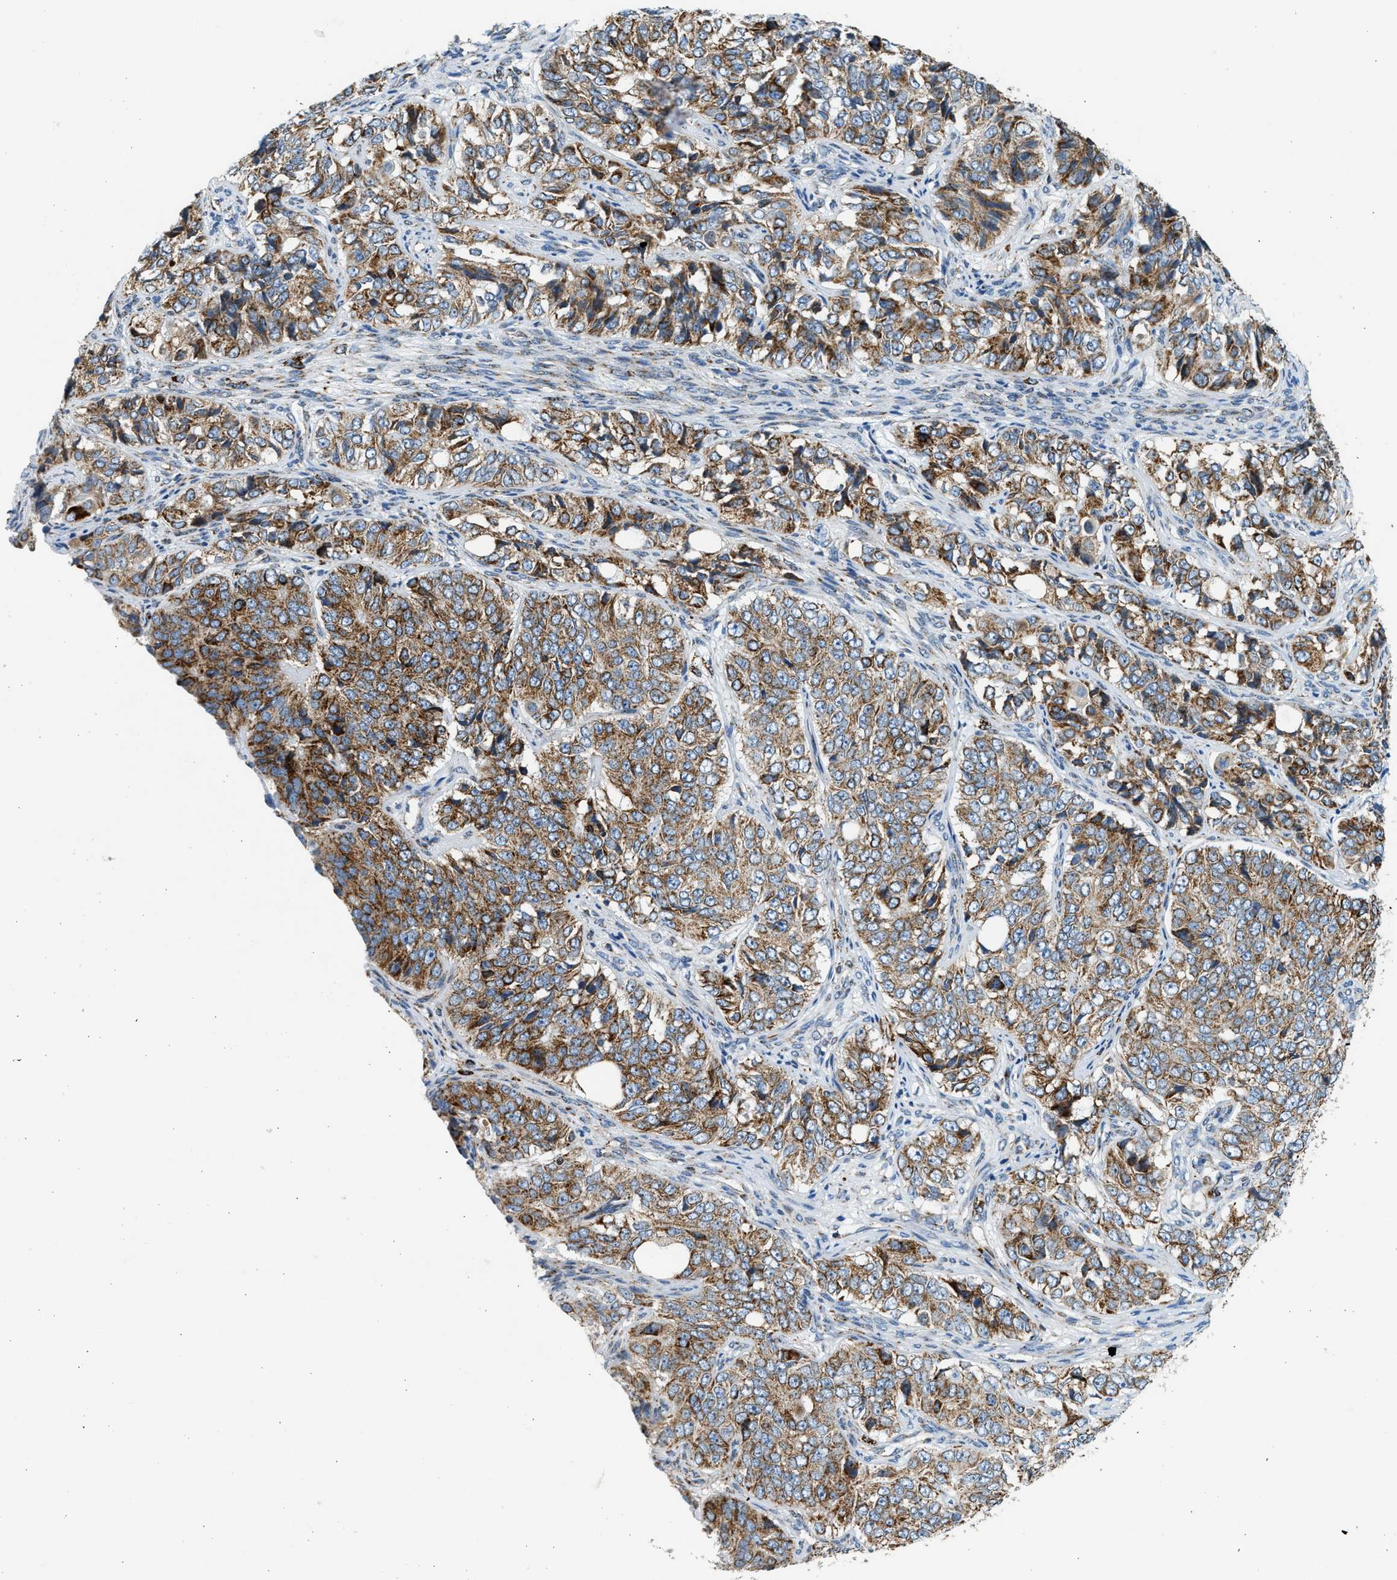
{"staining": {"intensity": "moderate", "quantity": ">75%", "location": "cytoplasmic/membranous"}, "tissue": "ovarian cancer", "cell_type": "Tumor cells", "image_type": "cancer", "snomed": [{"axis": "morphology", "description": "Carcinoma, endometroid"}, {"axis": "topography", "description": "Ovary"}], "caption": "Protein staining of endometroid carcinoma (ovarian) tissue exhibits moderate cytoplasmic/membranous staining in about >75% of tumor cells.", "gene": "KCNMB3", "patient": {"sex": "female", "age": 51}}